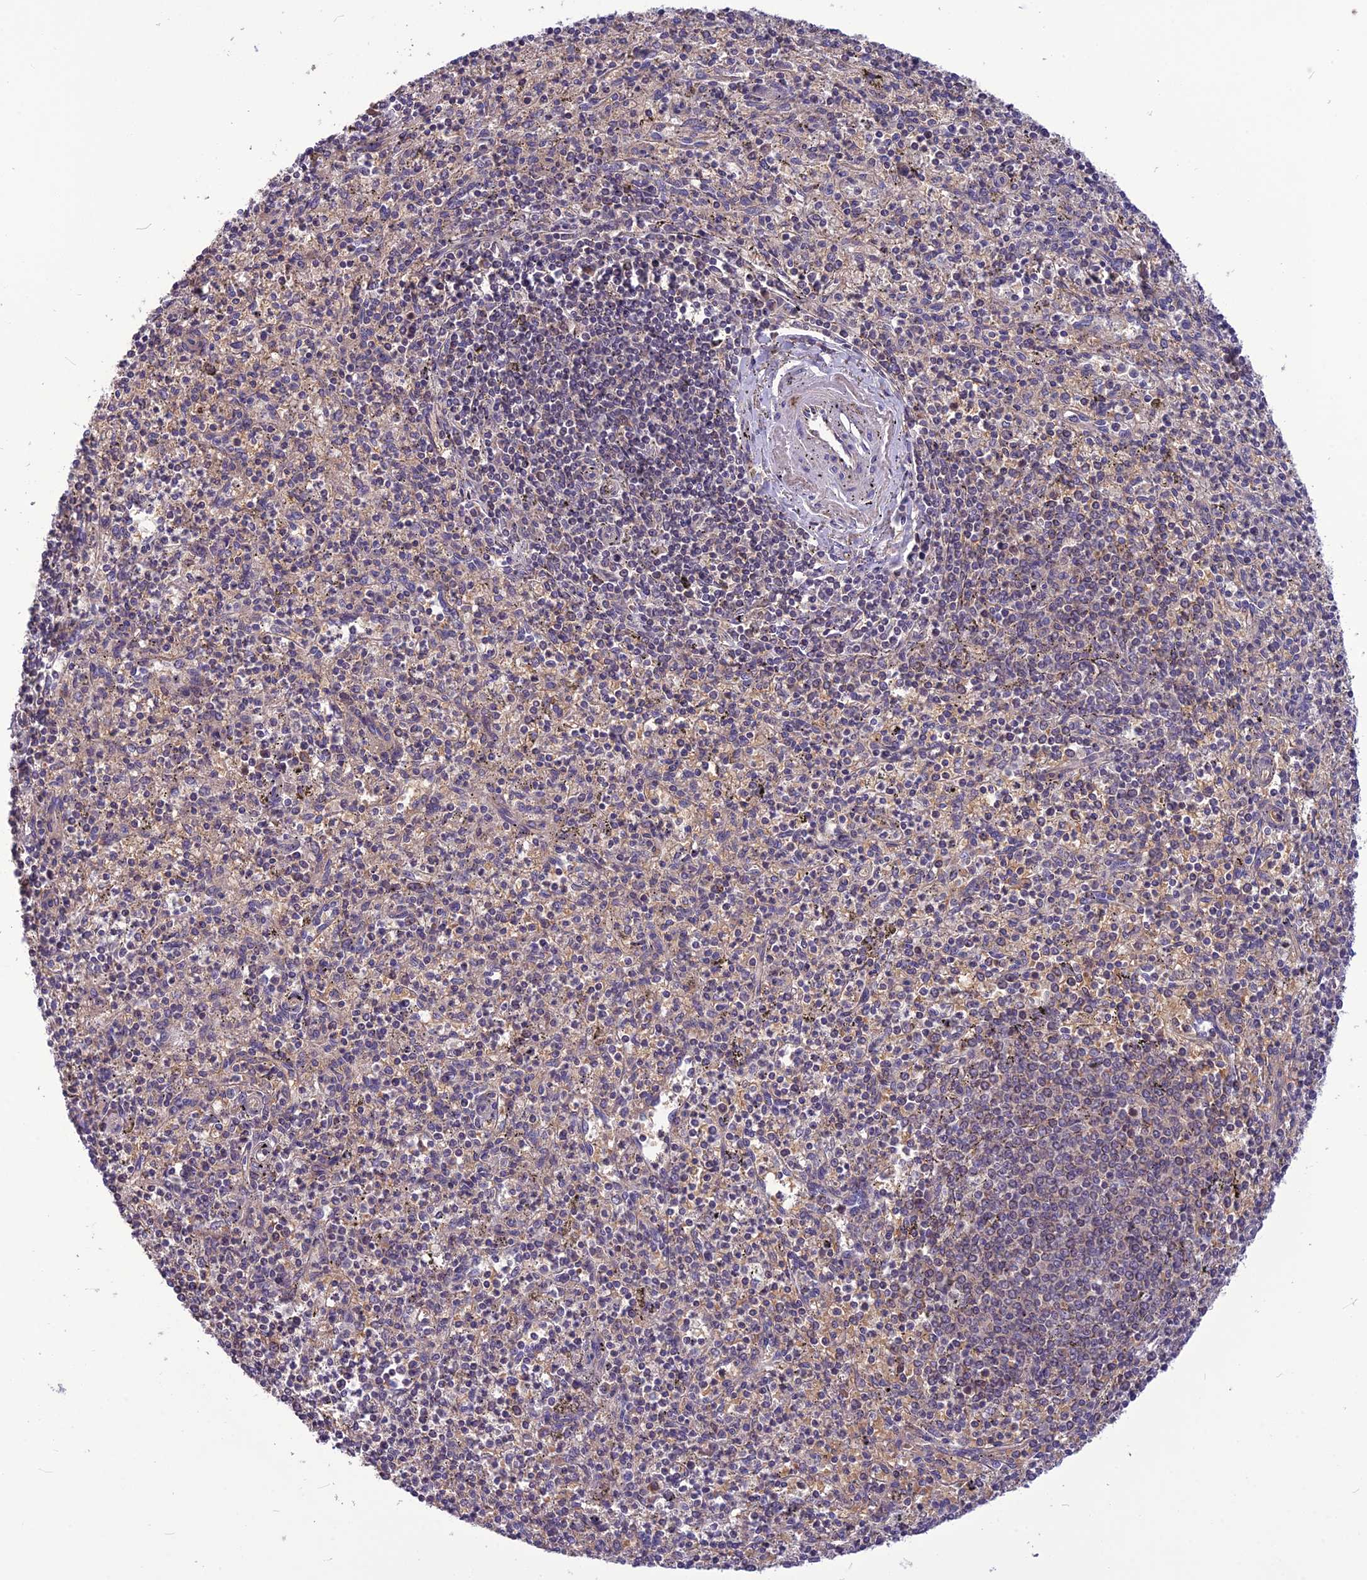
{"staining": {"intensity": "weak", "quantity": "<25%", "location": "cytoplasmic/membranous"}, "tissue": "spleen", "cell_type": "Cells in red pulp", "image_type": "normal", "snomed": [{"axis": "morphology", "description": "Normal tissue, NOS"}, {"axis": "topography", "description": "Spleen"}], "caption": "Immunohistochemistry (IHC) image of normal spleen: spleen stained with DAB (3,3'-diaminobenzidine) demonstrates no significant protein positivity in cells in red pulp. (Brightfield microscopy of DAB immunohistochemistry (IHC) at high magnification).", "gene": "PSMF1", "patient": {"sex": "male", "age": 72}}